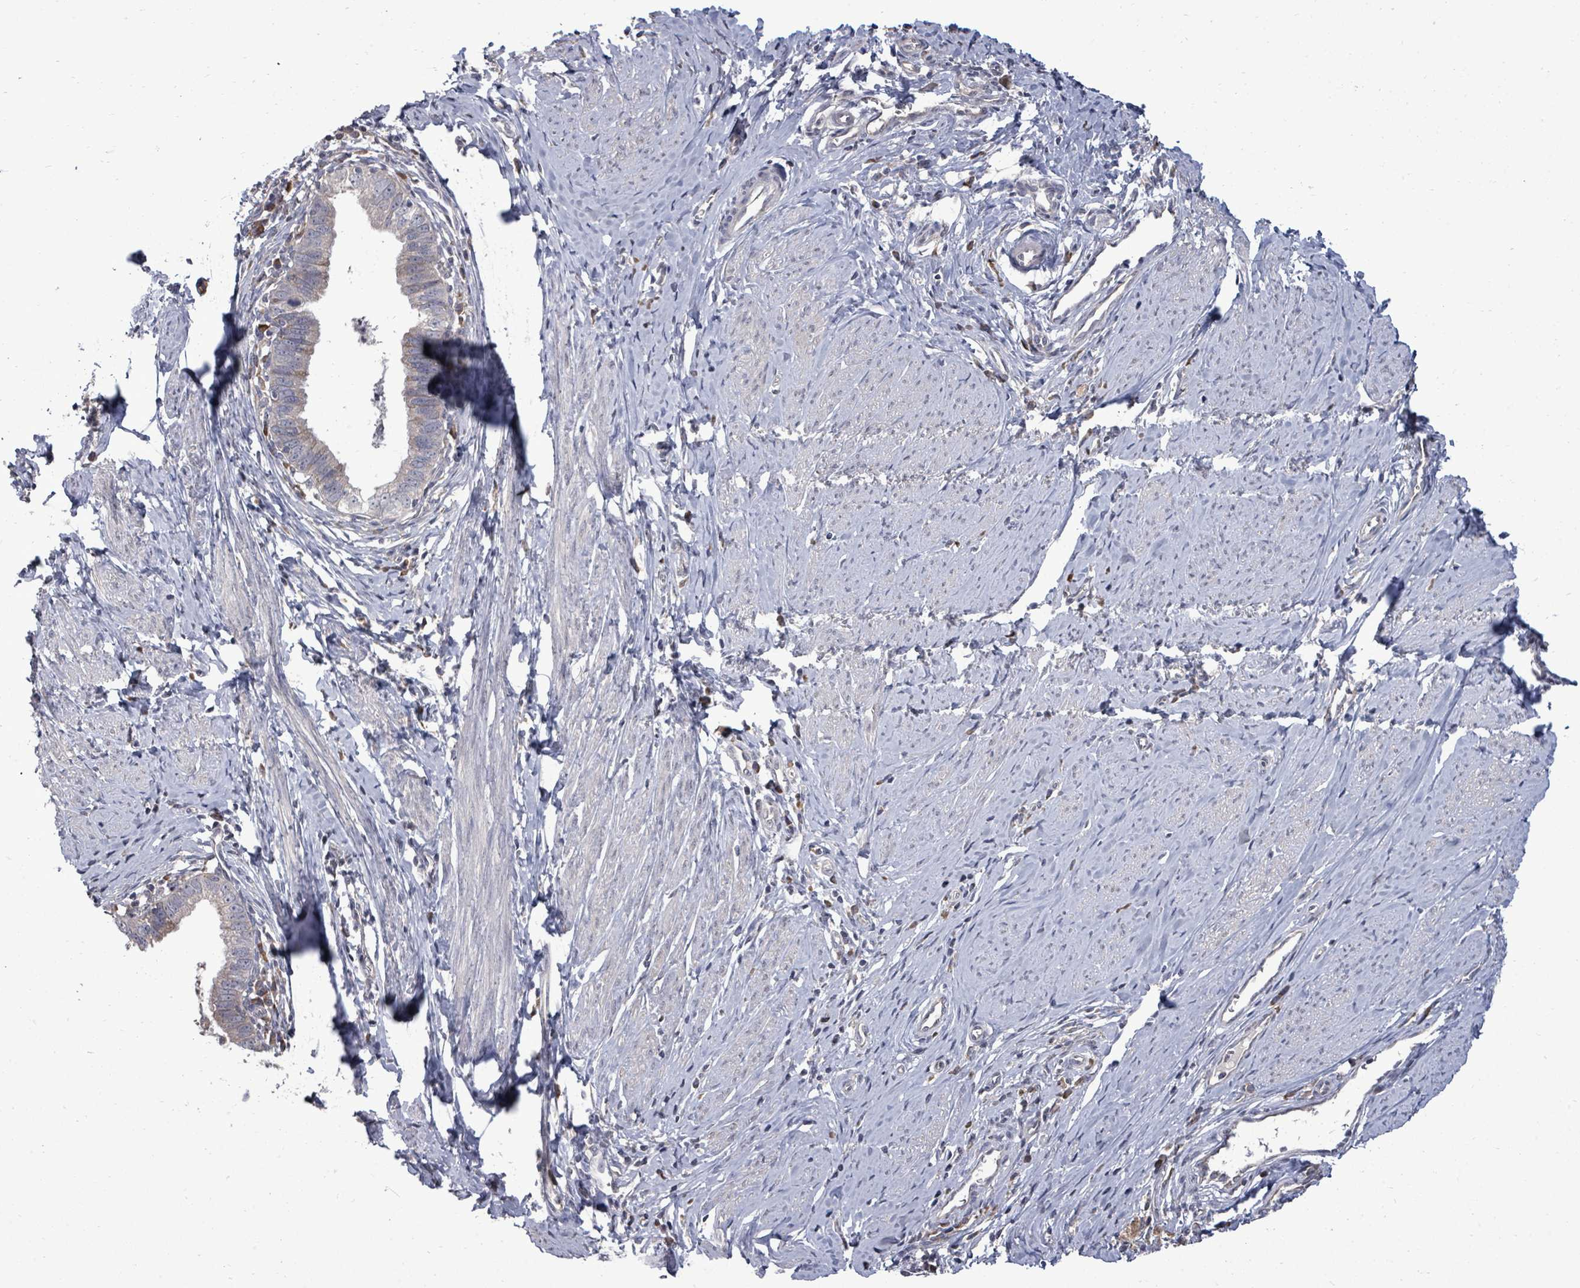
{"staining": {"intensity": "negative", "quantity": "none", "location": "none"}, "tissue": "cervical cancer", "cell_type": "Tumor cells", "image_type": "cancer", "snomed": [{"axis": "morphology", "description": "Adenocarcinoma, NOS"}, {"axis": "topography", "description": "Cervix"}], "caption": "Human cervical cancer (adenocarcinoma) stained for a protein using immunohistochemistry (IHC) demonstrates no expression in tumor cells.", "gene": "POMGNT2", "patient": {"sex": "female", "age": 36}}